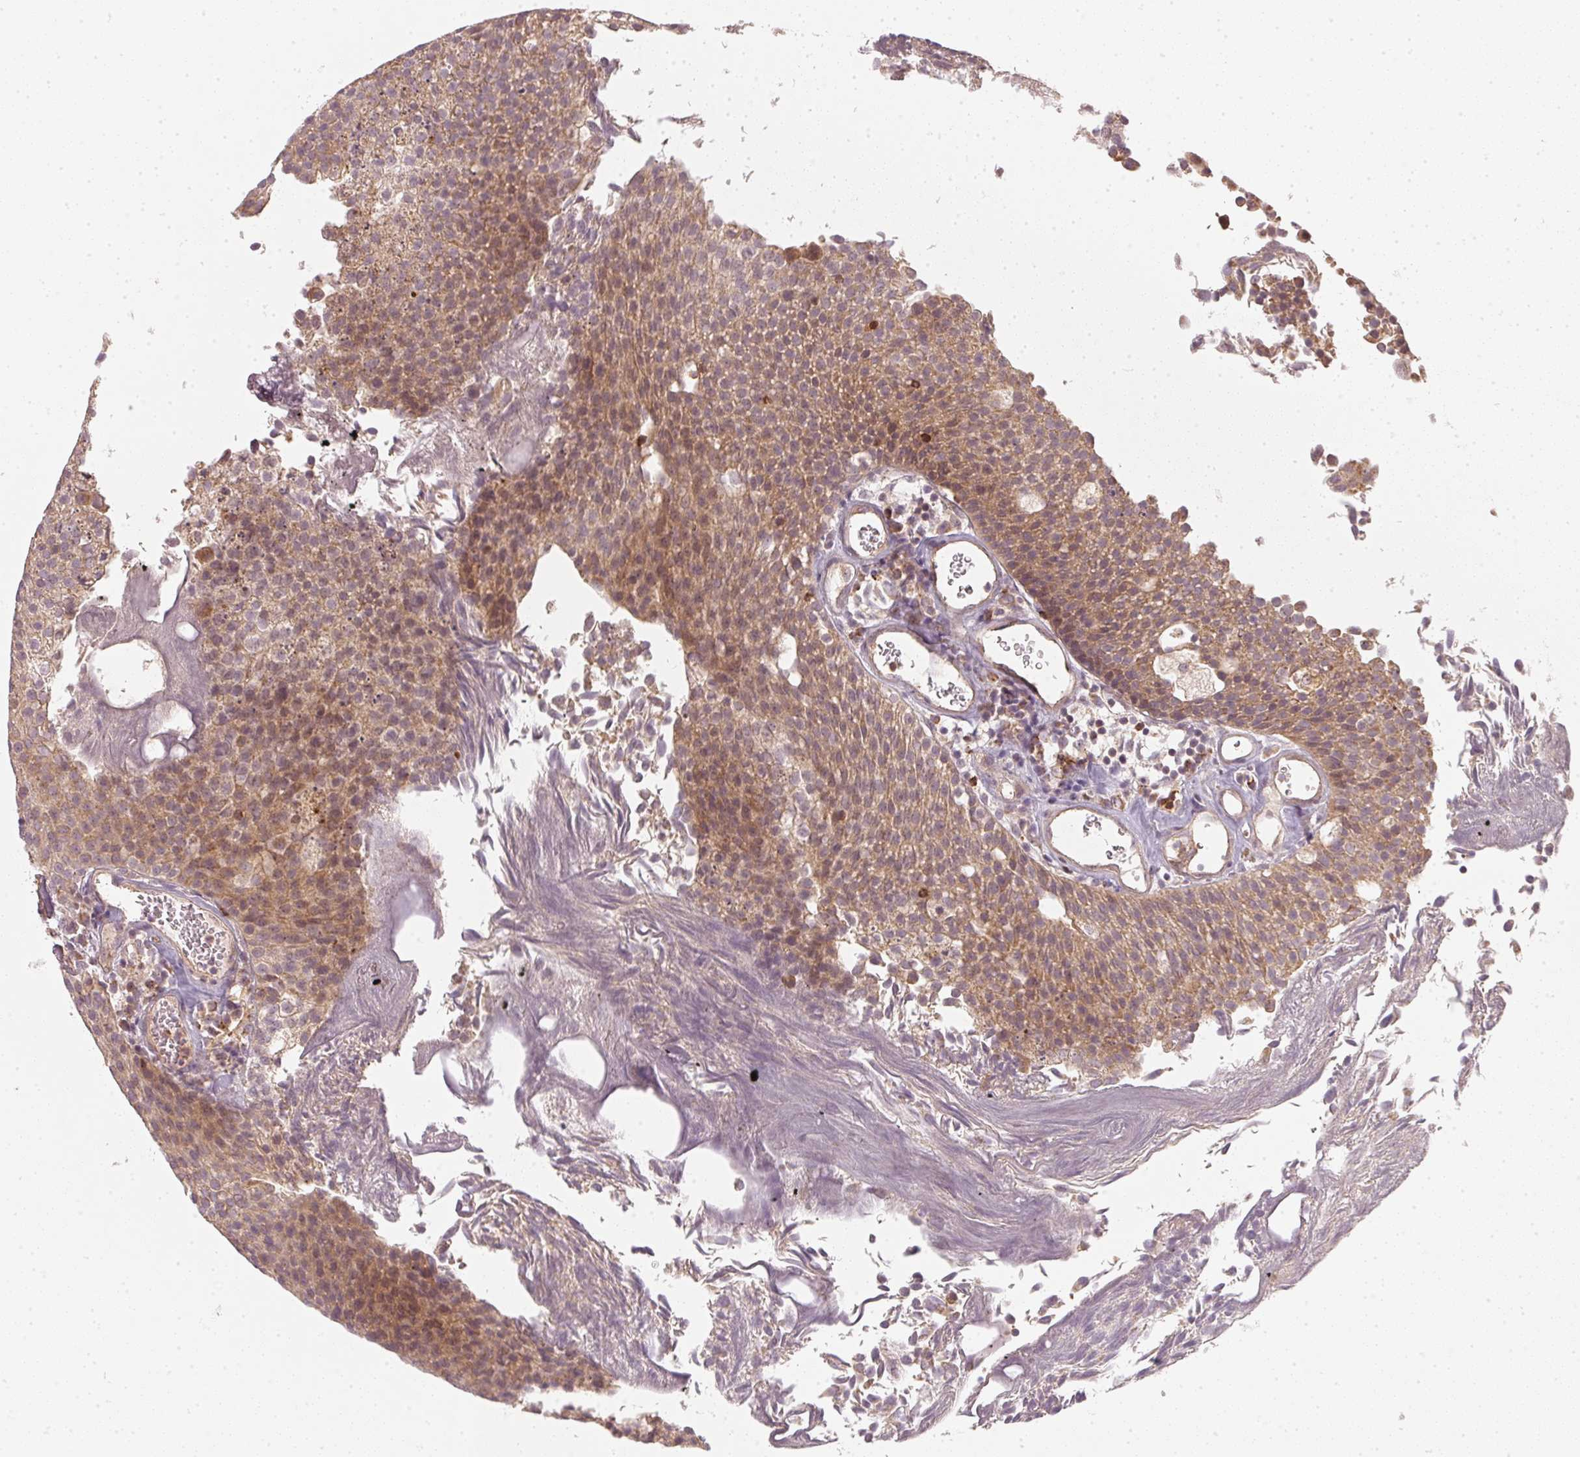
{"staining": {"intensity": "moderate", "quantity": ">75%", "location": "cytoplasmic/membranous"}, "tissue": "urothelial cancer", "cell_type": "Tumor cells", "image_type": "cancer", "snomed": [{"axis": "morphology", "description": "Urothelial carcinoma, Low grade"}, {"axis": "topography", "description": "Urinary bladder"}], "caption": "The image reveals immunohistochemical staining of low-grade urothelial carcinoma. There is moderate cytoplasmic/membranous expression is present in about >75% of tumor cells.", "gene": "NADK2", "patient": {"sex": "female", "age": 79}}